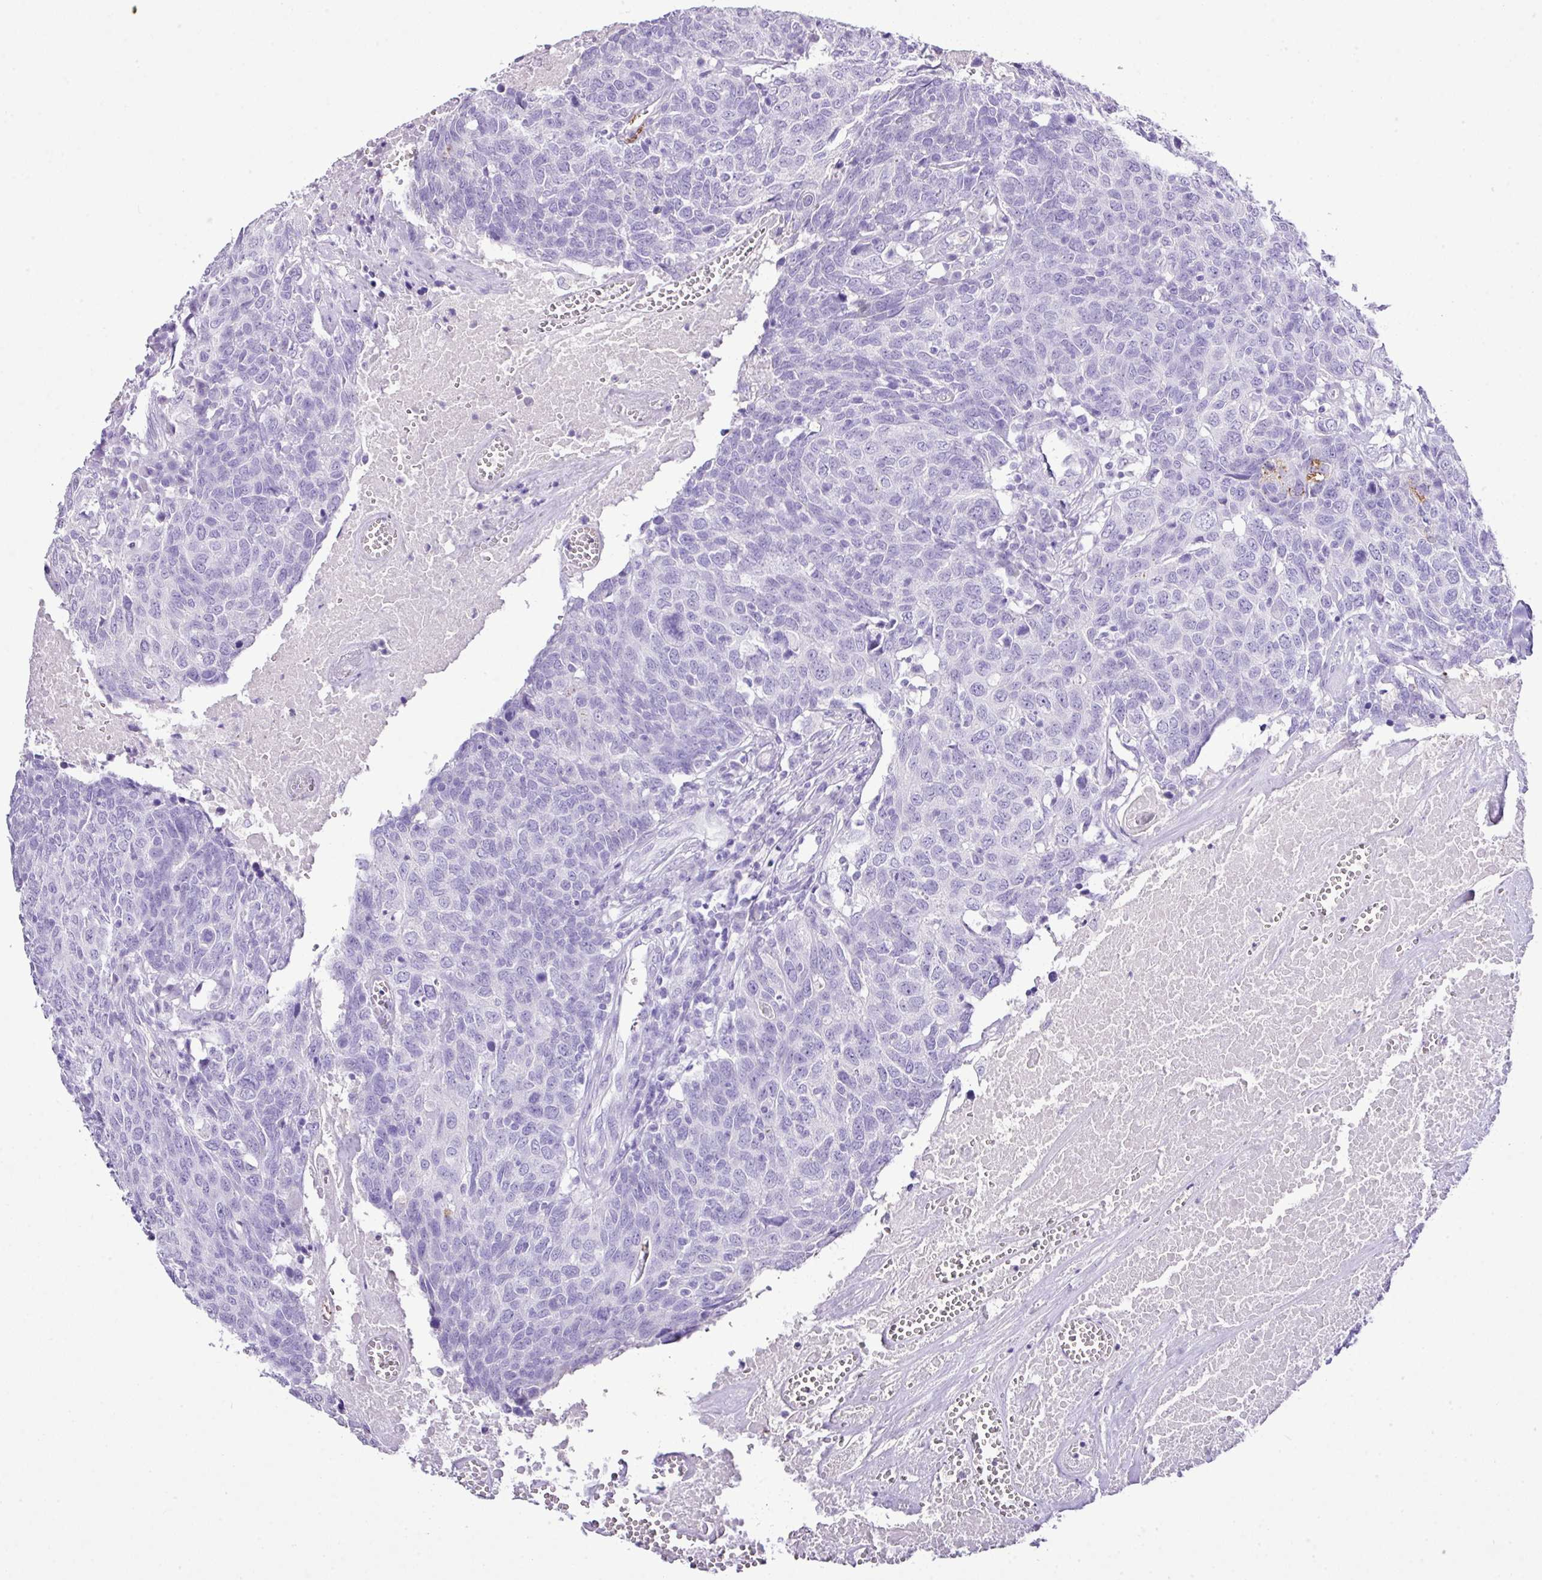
{"staining": {"intensity": "negative", "quantity": "none", "location": "none"}, "tissue": "head and neck cancer", "cell_type": "Tumor cells", "image_type": "cancer", "snomed": [{"axis": "morphology", "description": "Squamous cell carcinoma, NOS"}, {"axis": "topography", "description": "Head-Neck"}], "caption": "This is a photomicrograph of immunohistochemistry (IHC) staining of head and neck squamous cell carcinoma, which shows no staining in tumor cells.", "gene": "KCNJ11", "patient": {"sex": "male", "age": 66}}